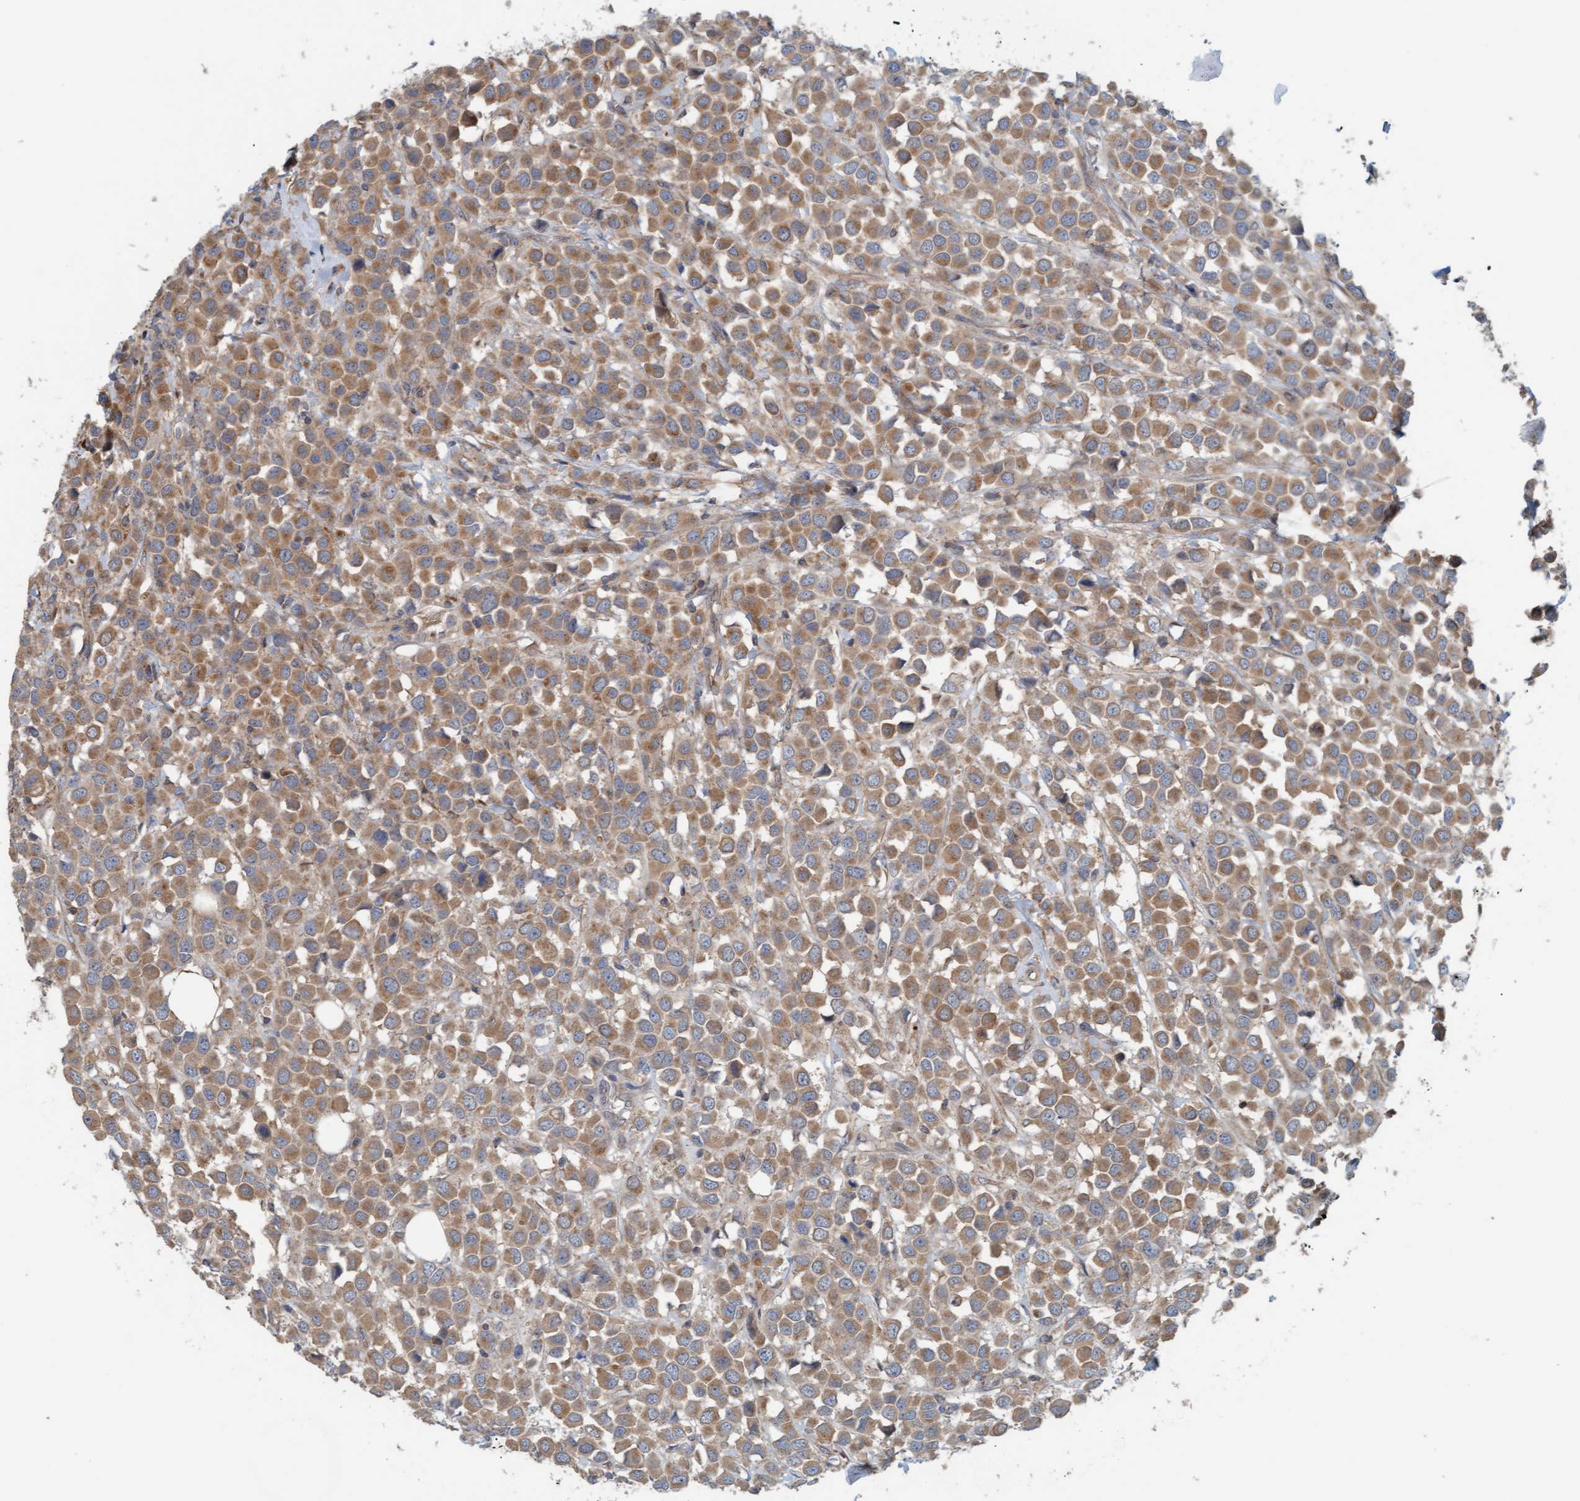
{"staining": {"intensity": "moderate", "quantity": ">75%", "location": "cytoplasmic/membranous"}, "tissue": "breast cancer", "cell_type": "Tumor cells", "image_type": "cancer", "snomed": [{"axis": "morphology", "description": "Duct carcinoma"}, {"axis": "topography", "description": "Breast"}], "caption": "A brown stain highlights moderate cytoplasmic/membranous positivity of a protein in intraductal carcinoma (breast) tumor cells.", "gene": "UBAP1", "patient": {"sex": "female", "age": 61}}